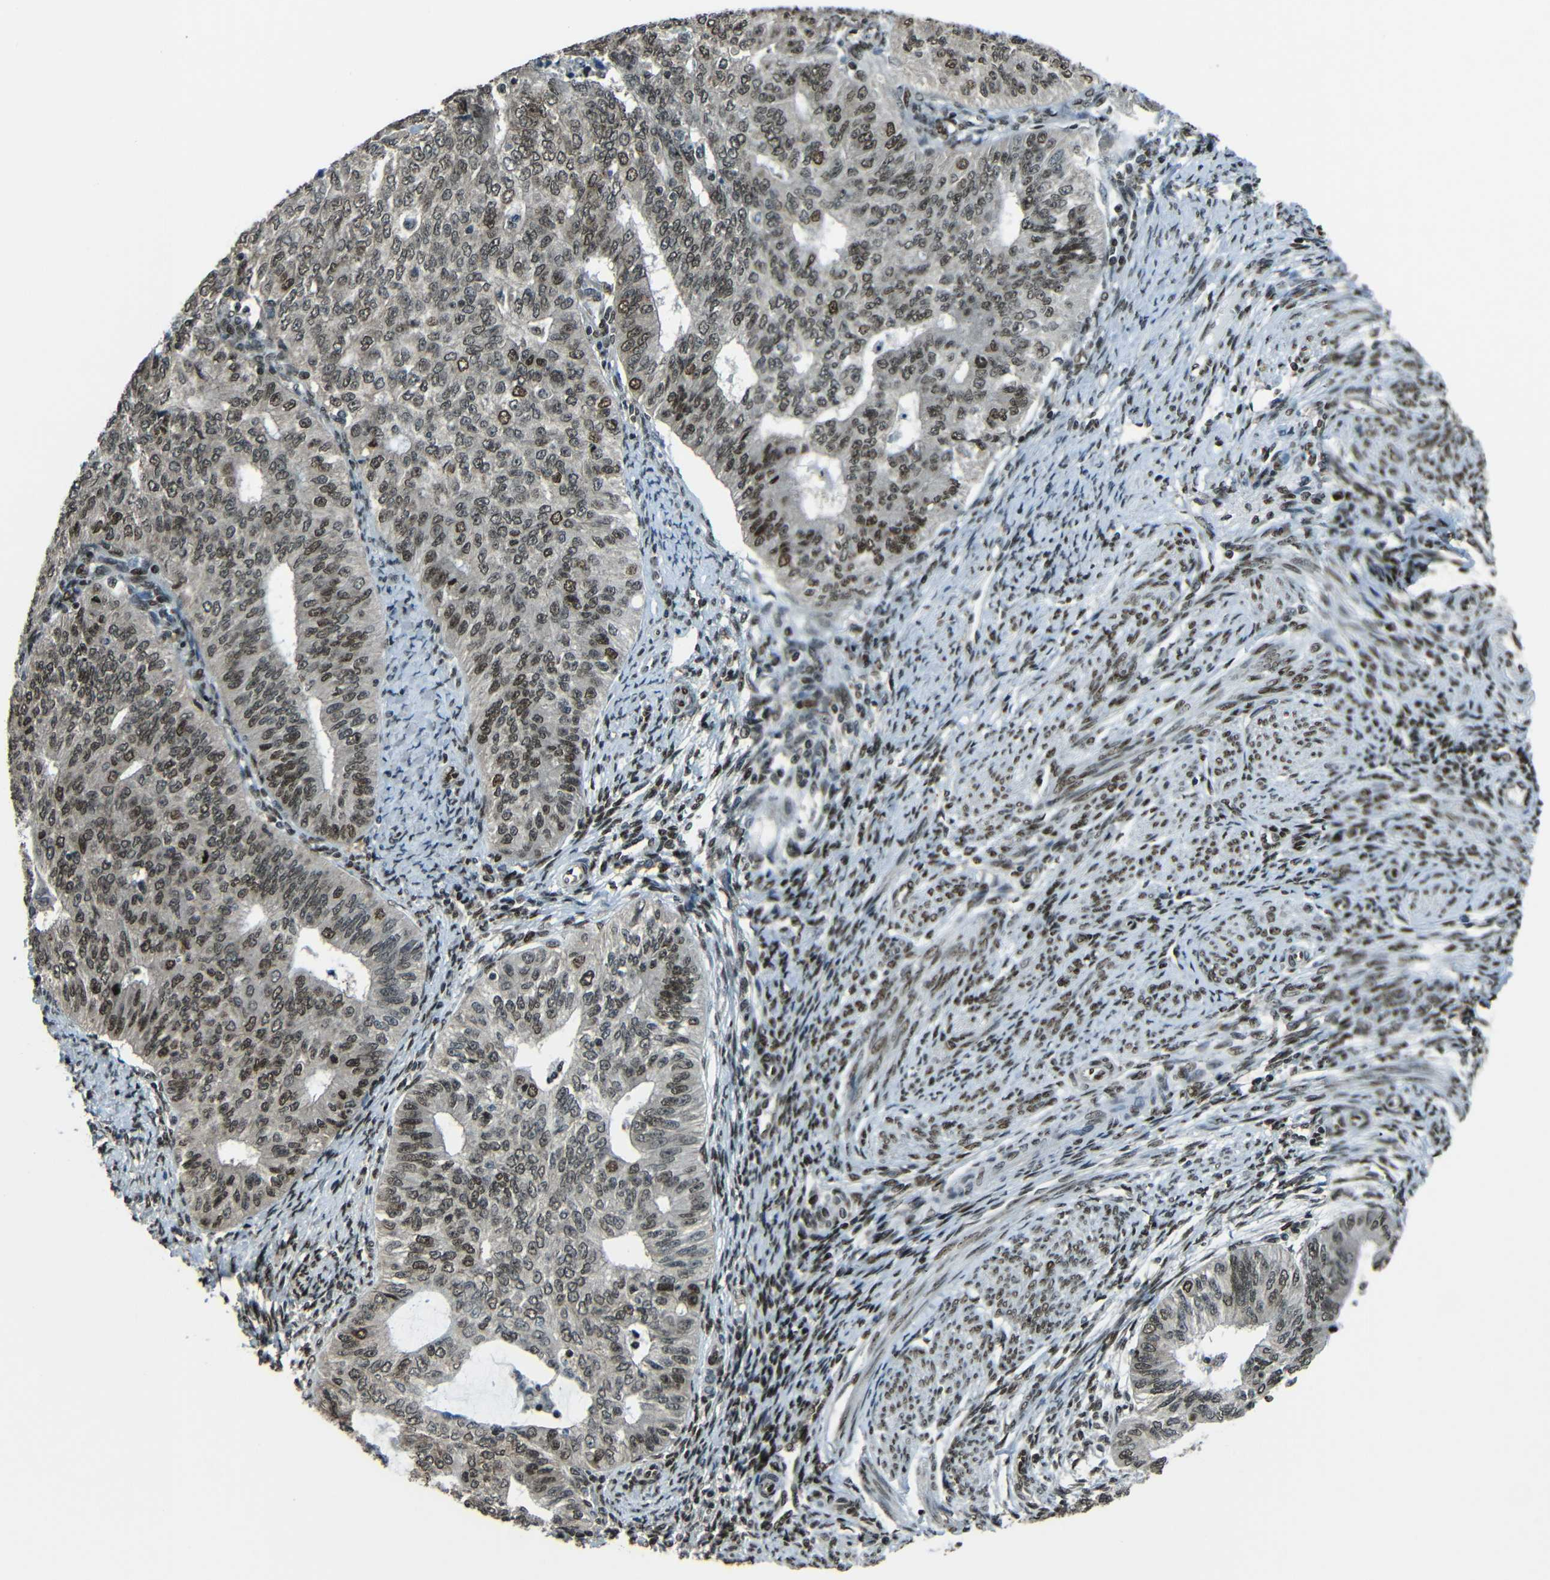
{"staining": {"intensity": "moderate", "quantity": ">75%", "location": "nuclear"}, "tissue": "endometrial cancer", "cell_type": "Tumor cells", "image_type": "cancer", "snomed": [{"axis": "morphology", "description": "Adenocarcinoma, NOS"}, {"axis": "topography", "description": "Endometrium"}], "caption": "Protein positivity by immunohistochemistry (IHC) demonstrates moderate nuclear expression in approximately >75% of tumor cells in endometrial cancer.", "gene": "PSIP1", "patient": {"sex": "female", "age": 32}}